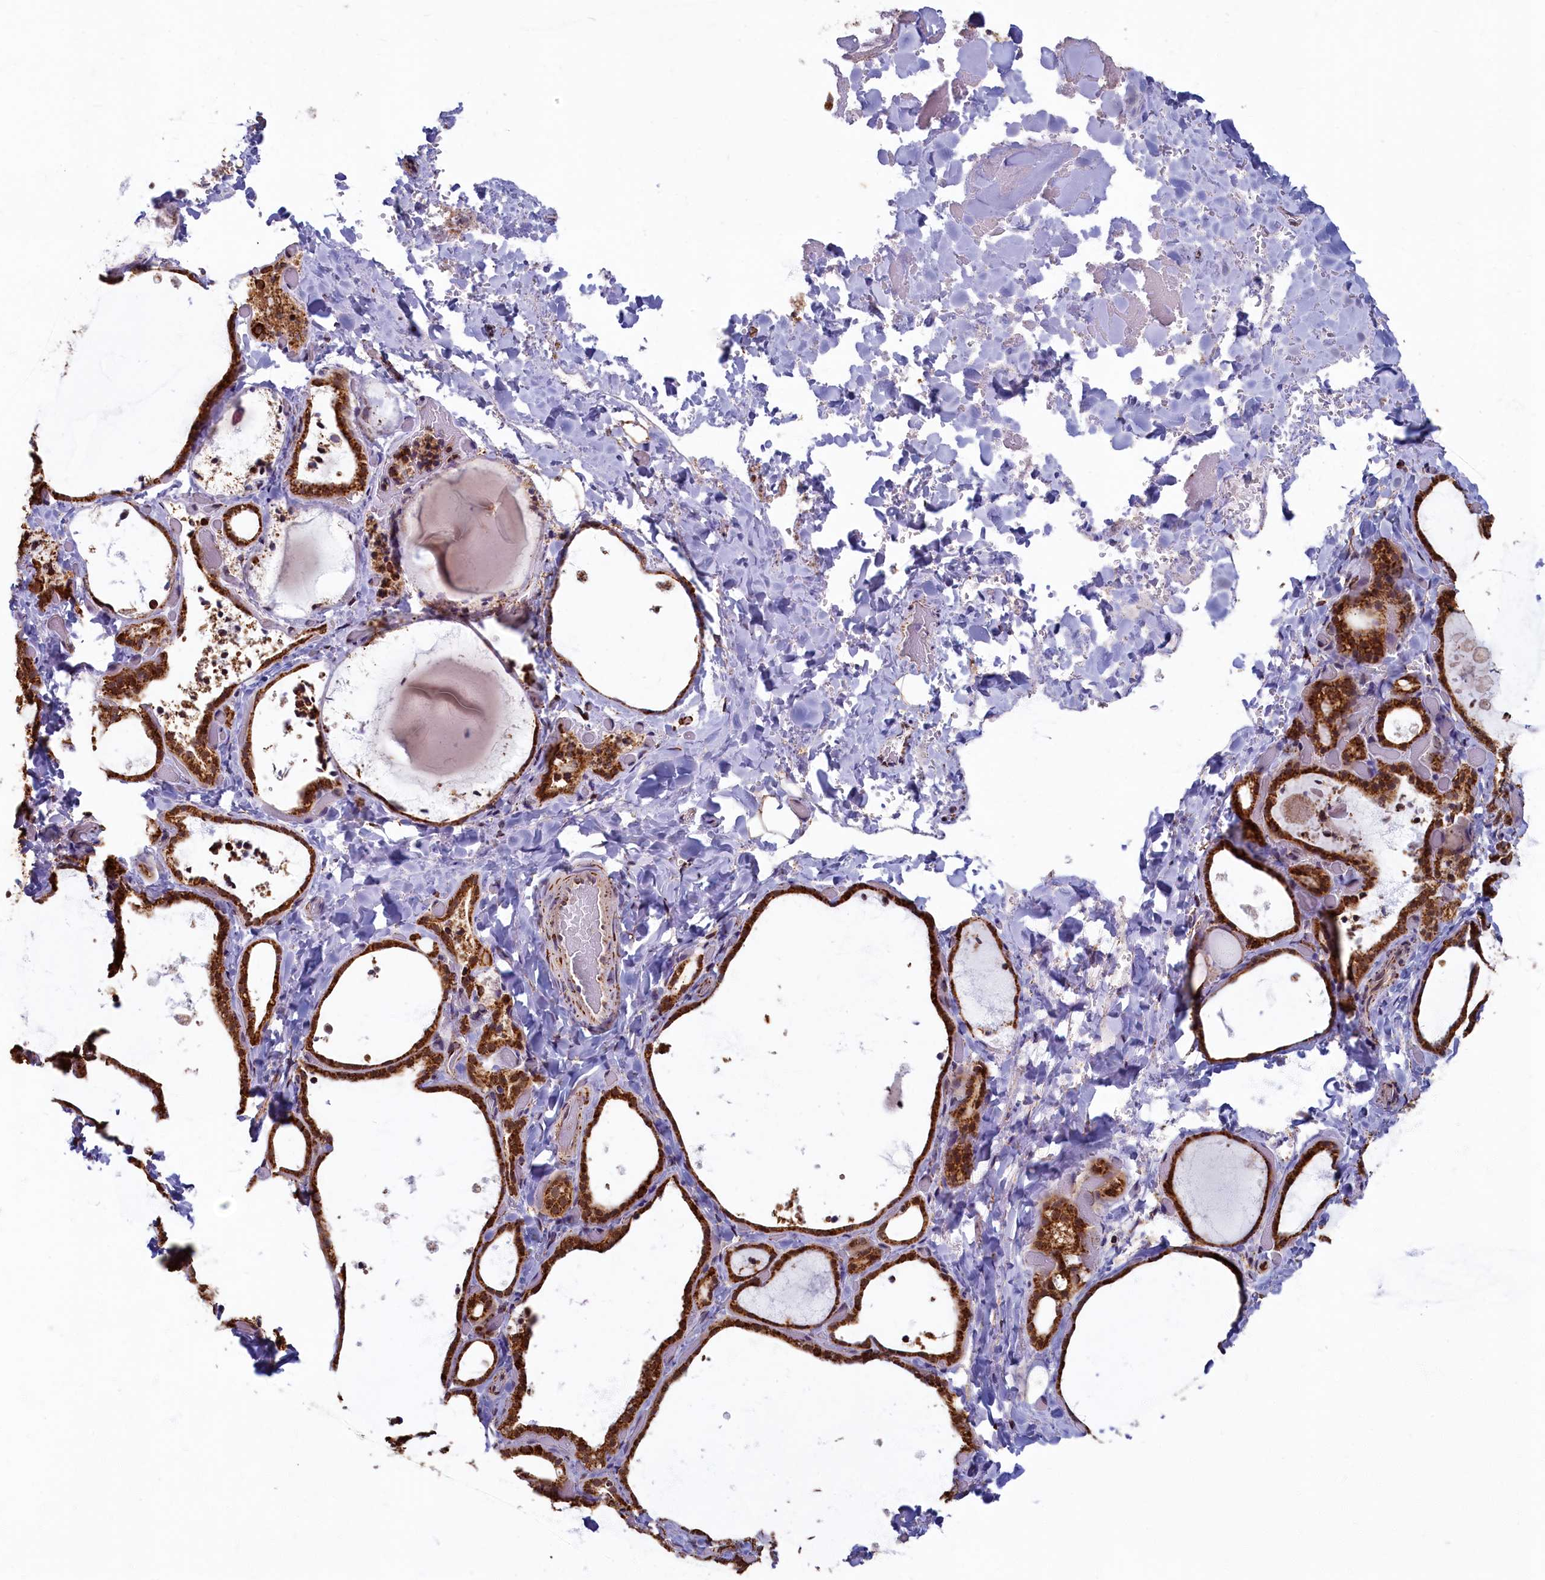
{"staining": {"intensity": "strong", "quantity": ">75%", "location": "cytoplasmic/membranous"}, "tissue": "thyroid gland", "cell_type": "Glandular cells", "image_type": "normal", "snomed": [{"axis": "morphology", "description": "Normal tissue, NOS"}, {"axis": "topography", "description": "Thyroid gland"}], "caption": "Immunohistochemistry staining of normal thyroid gland, which demonstrates high levels of strong cytoplasmic/membranous expression in approximately >75% of glandular cells indicating strong cytoplasmic/membranous protein staining. The staining was performed using DAB (brown) for protein detection and nuclei were counterstained in hematoxylin (blue).", "gene": "SPR", "patient": {"sex": "female", "age": 44}}